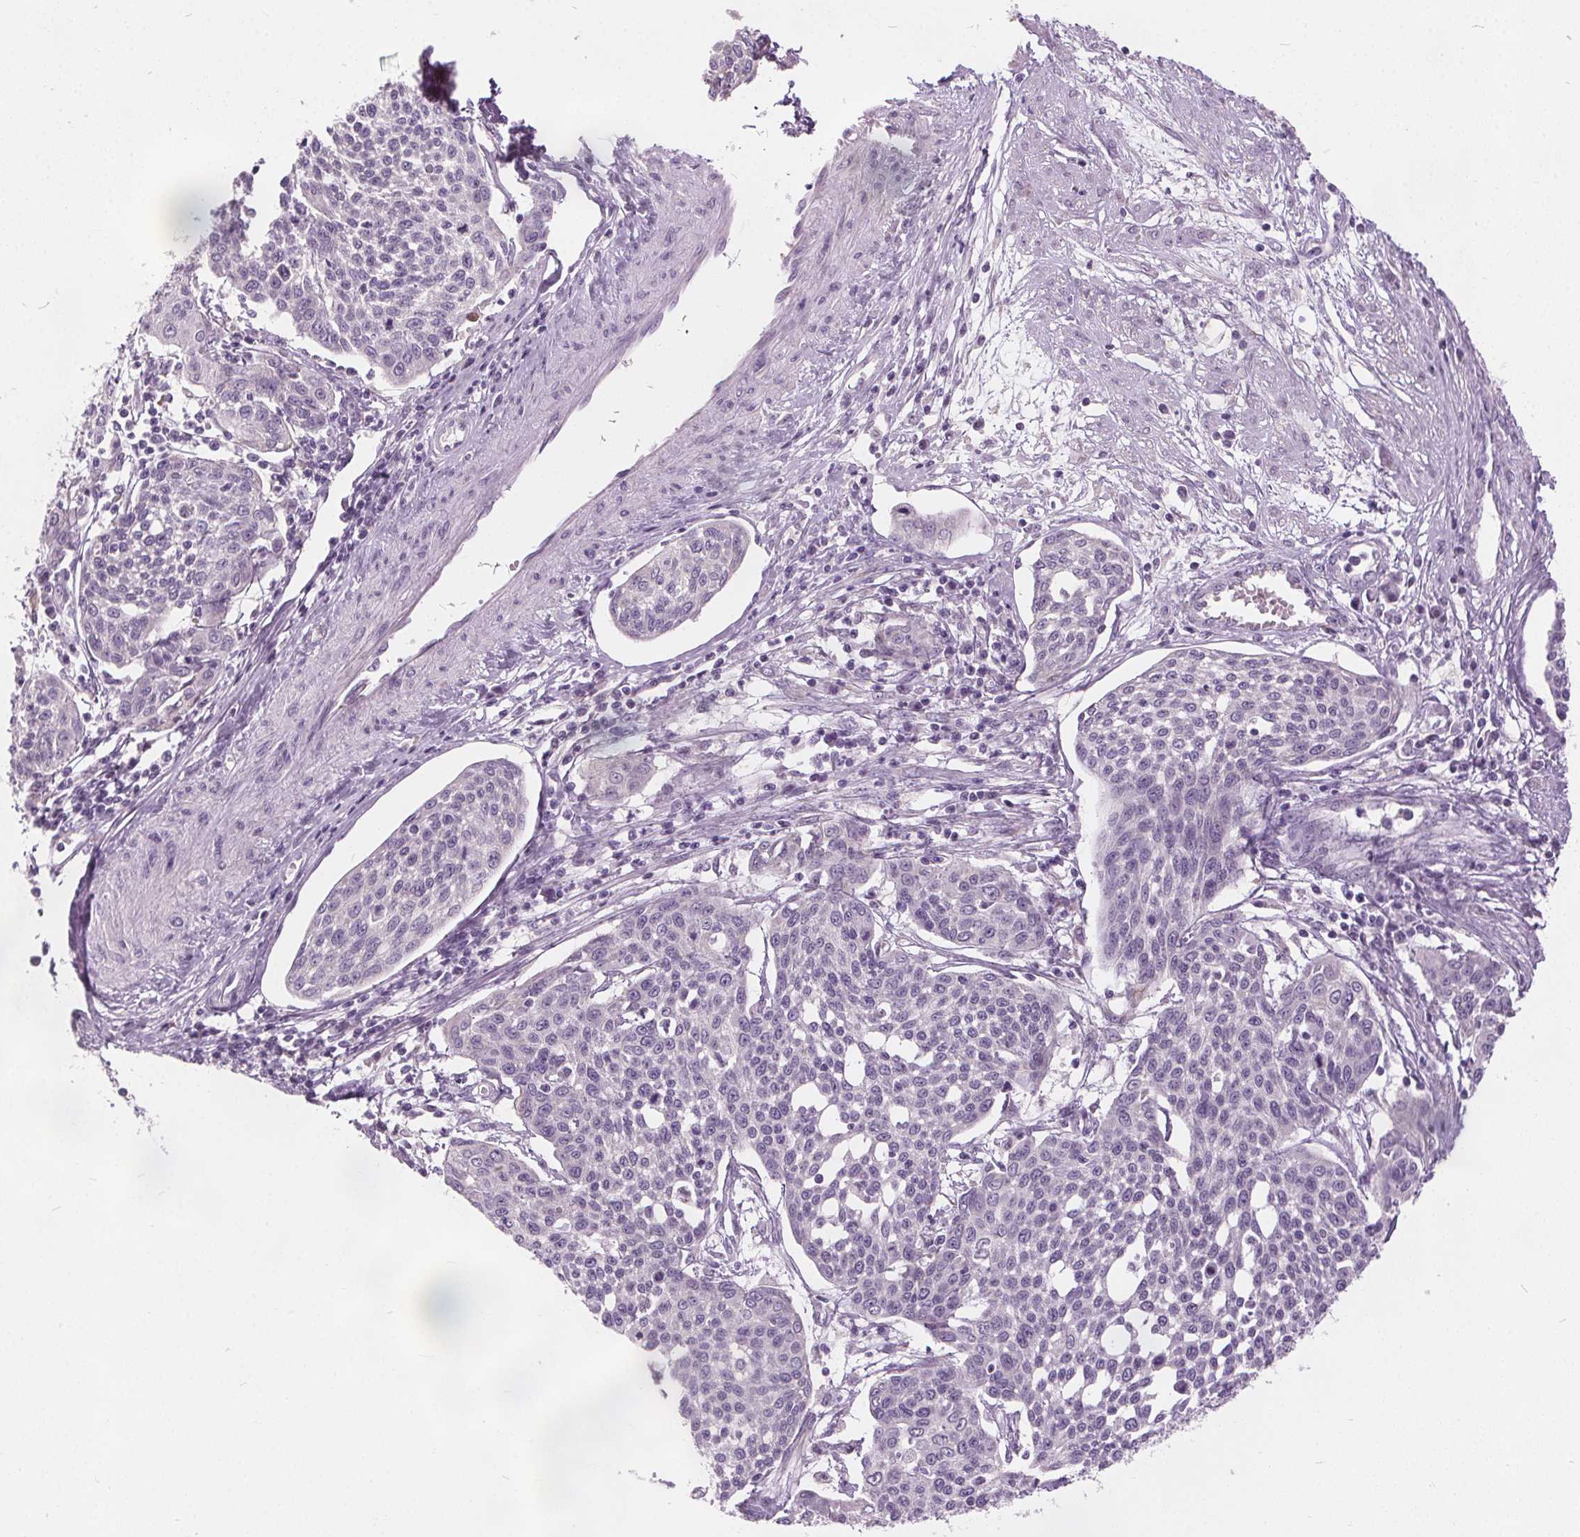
{"staining": {"intensity": "negative", "quantity": "none", "location": "none"}, "tissue": "cervical cancer", "cell_type": "Tumor cells", "image_type": "cancer", "snomed": [{"axis": "morphology", "description": "Squamous cell carcinoma, NOS"}, {"axis": "topography", "description": "Cervix"}], "caption": "This is a image of immunohistochemistry staining of cervical cancer, which shows no positivity in tumor cells.", "gene": "ACOX2", "patient": {"sex": "female", "age": 34}}